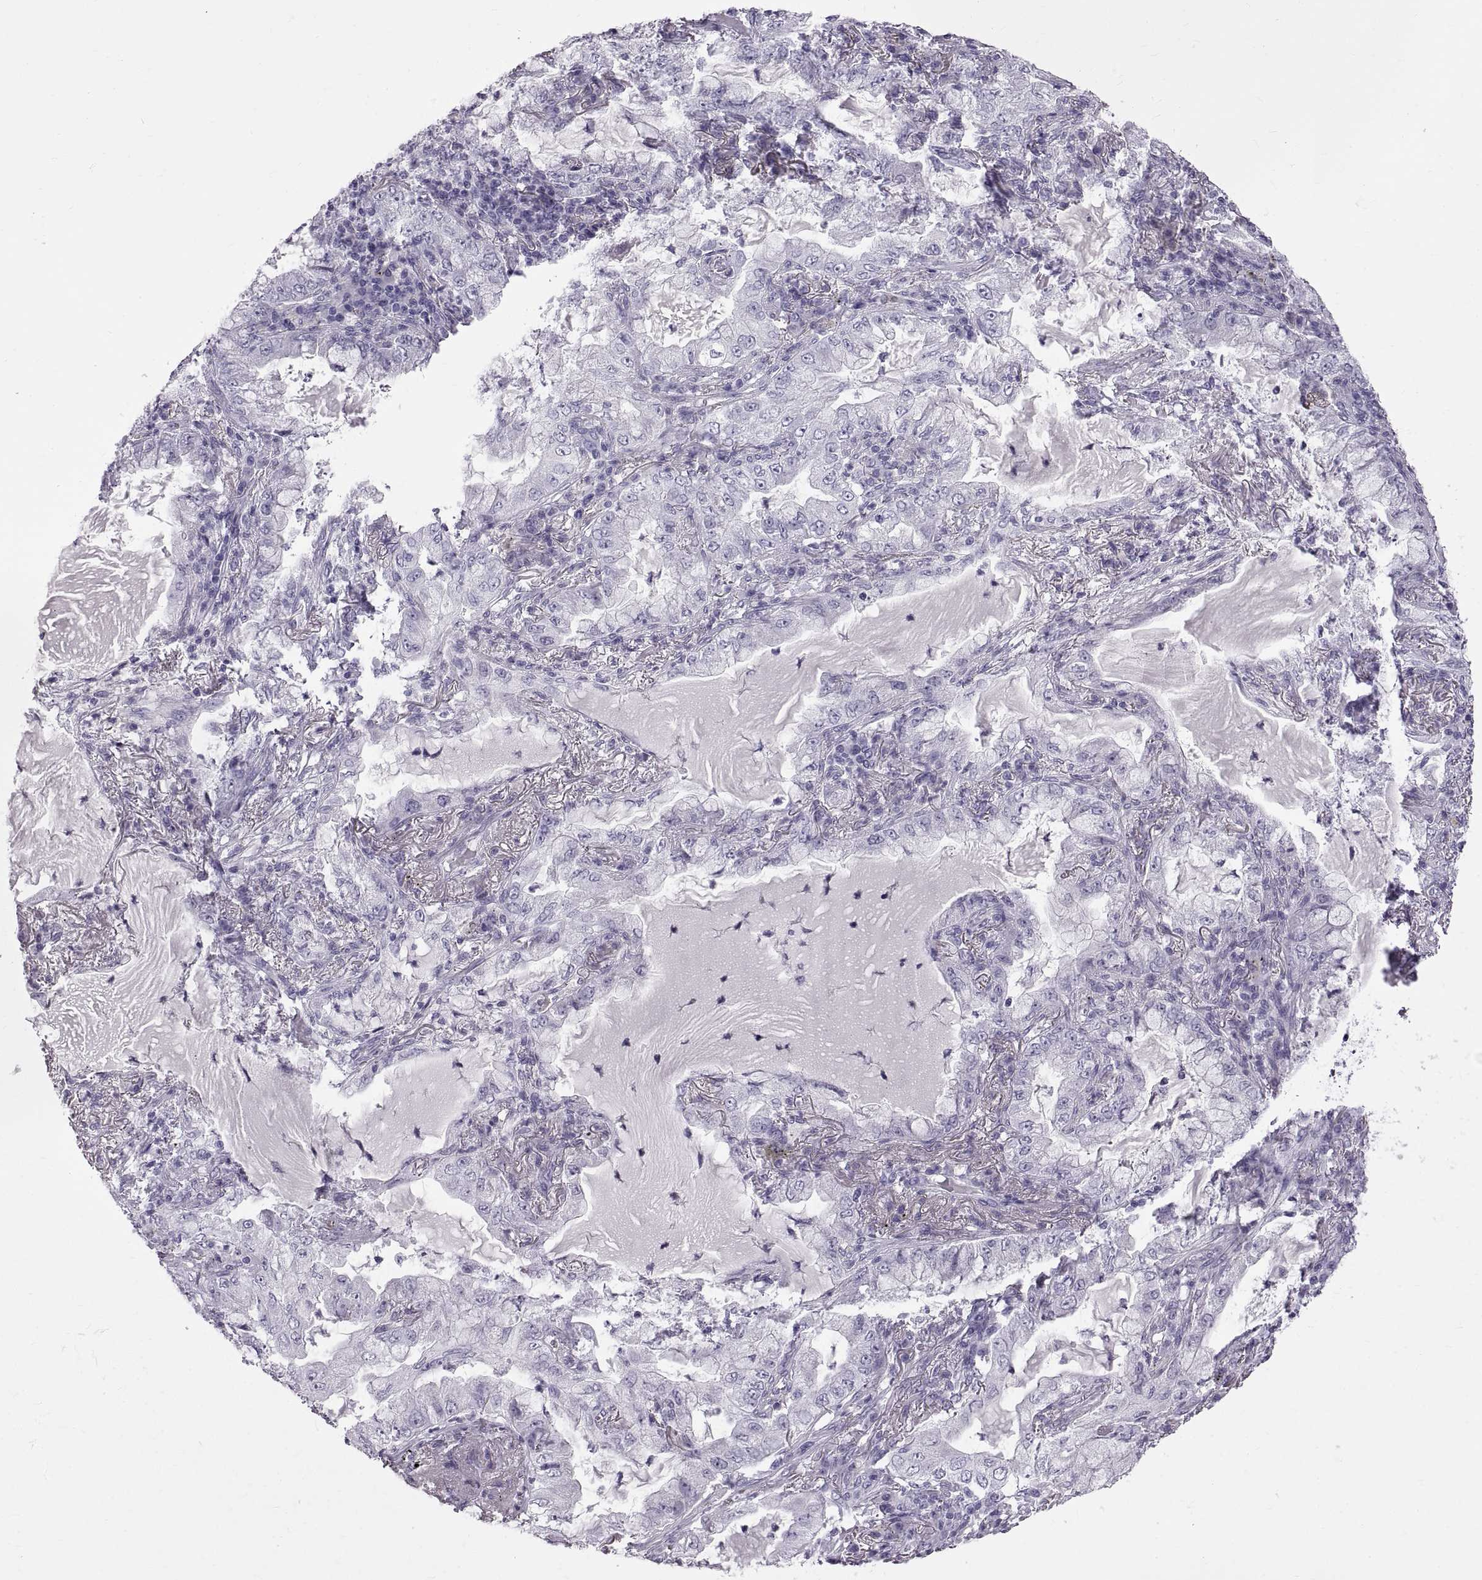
{"staining": {"intensity": "negative", "quantity": "none", "location": "none"}, "tissue": "lung cancer", "cell_type": "Tumor cells", "image_type": "cancer", "snomed": [{"axis": "morphology", "description": "Adenocarcinoma, NOS"}, {"axis": "topography", "description": "Lung"}], "caption": "Lung cancer (adenocarcinoma) was stained to show a protein in brown. There is no significant expression in tumor cells.", "gene": "WFDC8", "patient": {"sex": "female", "age": 73}}